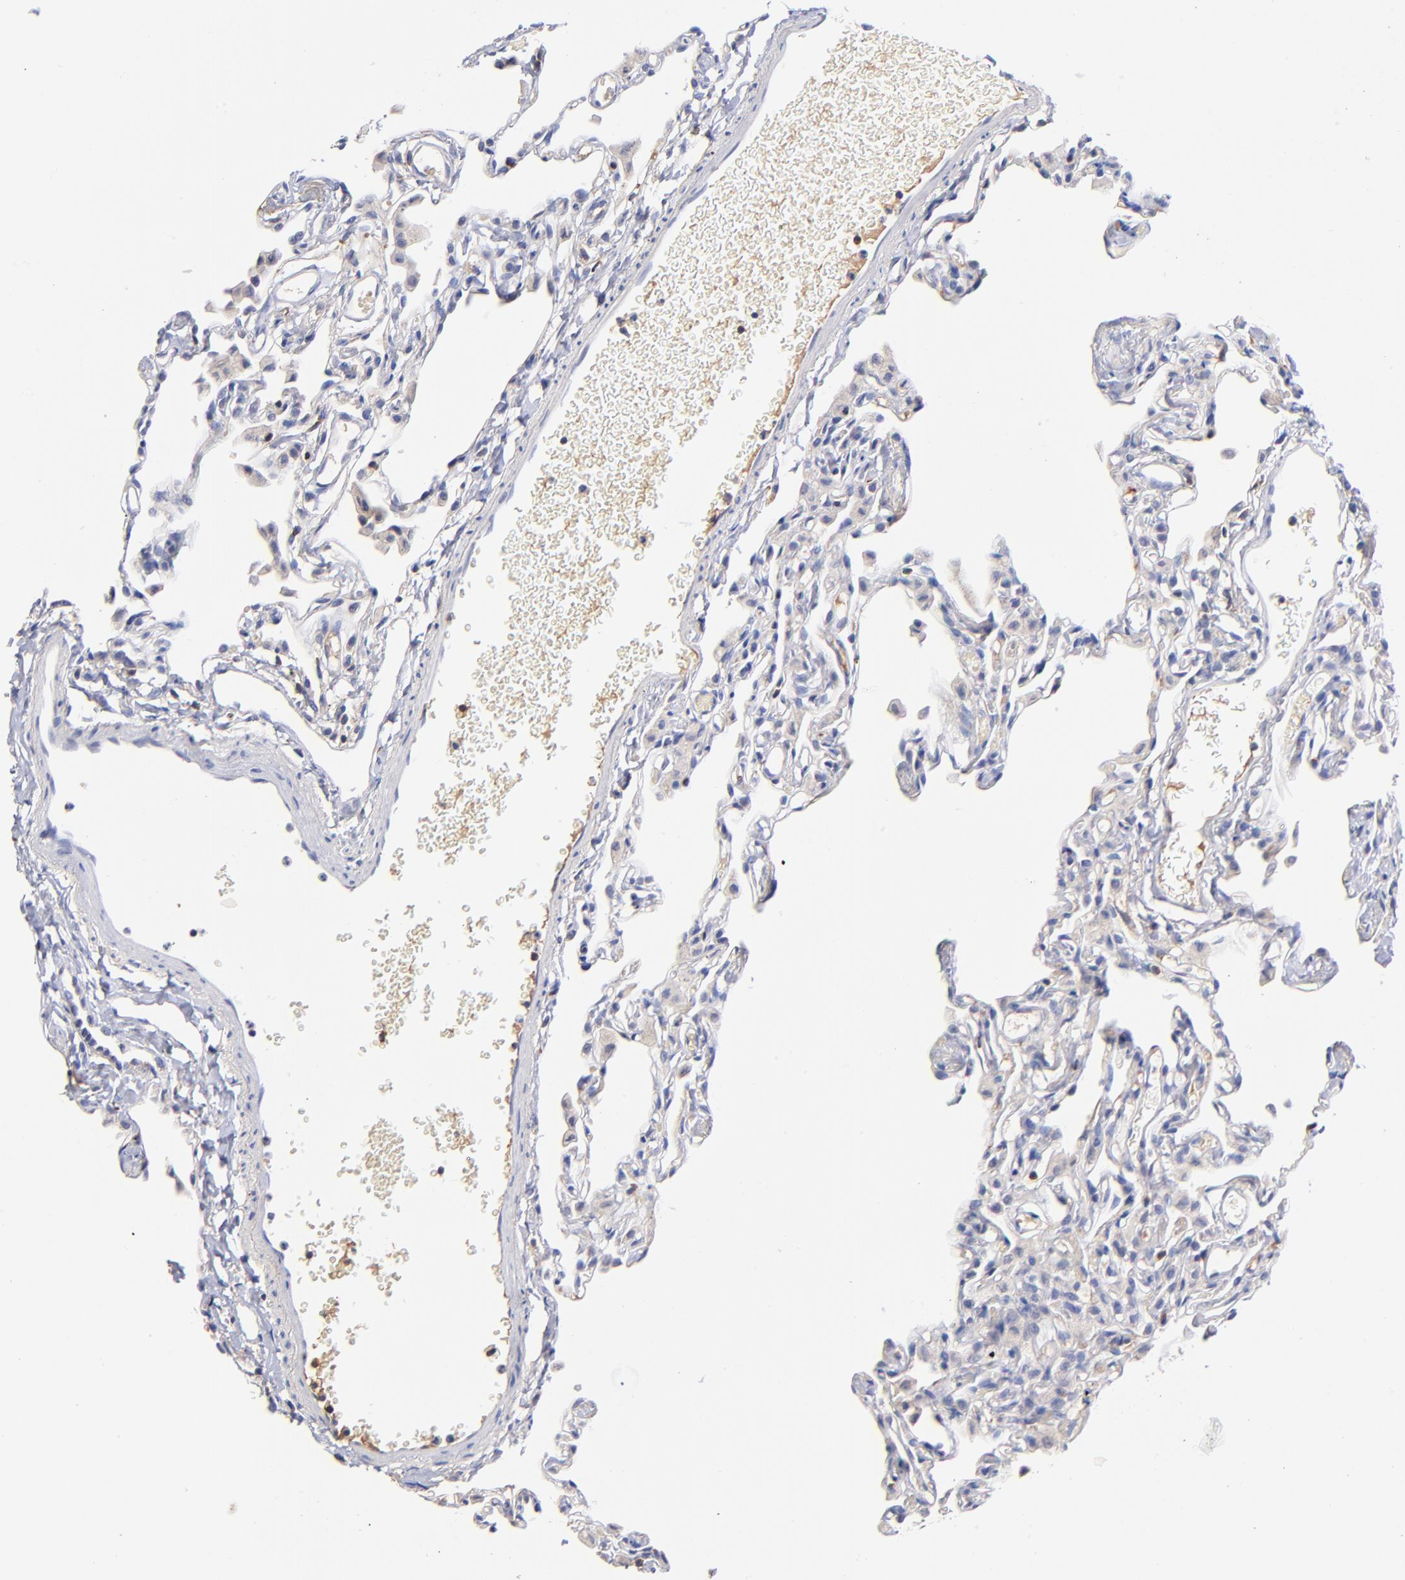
{"staining": {"intensity": "negative", "quantity": "none", "location": "none"}, "tissue": "lung", "cell_type": "Alveolar cells", "image_type": "normal", "snomed": [{"axis": "morphology", "description": "Normal tissue, NOS"}, {"axis": "topography", "description": "Lung"}], "caption": "This is an immunohistochemistry photomicrograph of unremarkable lung. There is no expression in alveolar cells.", "gene": "KREMEN2", "patient": {"sex": "female", "age": 49}}